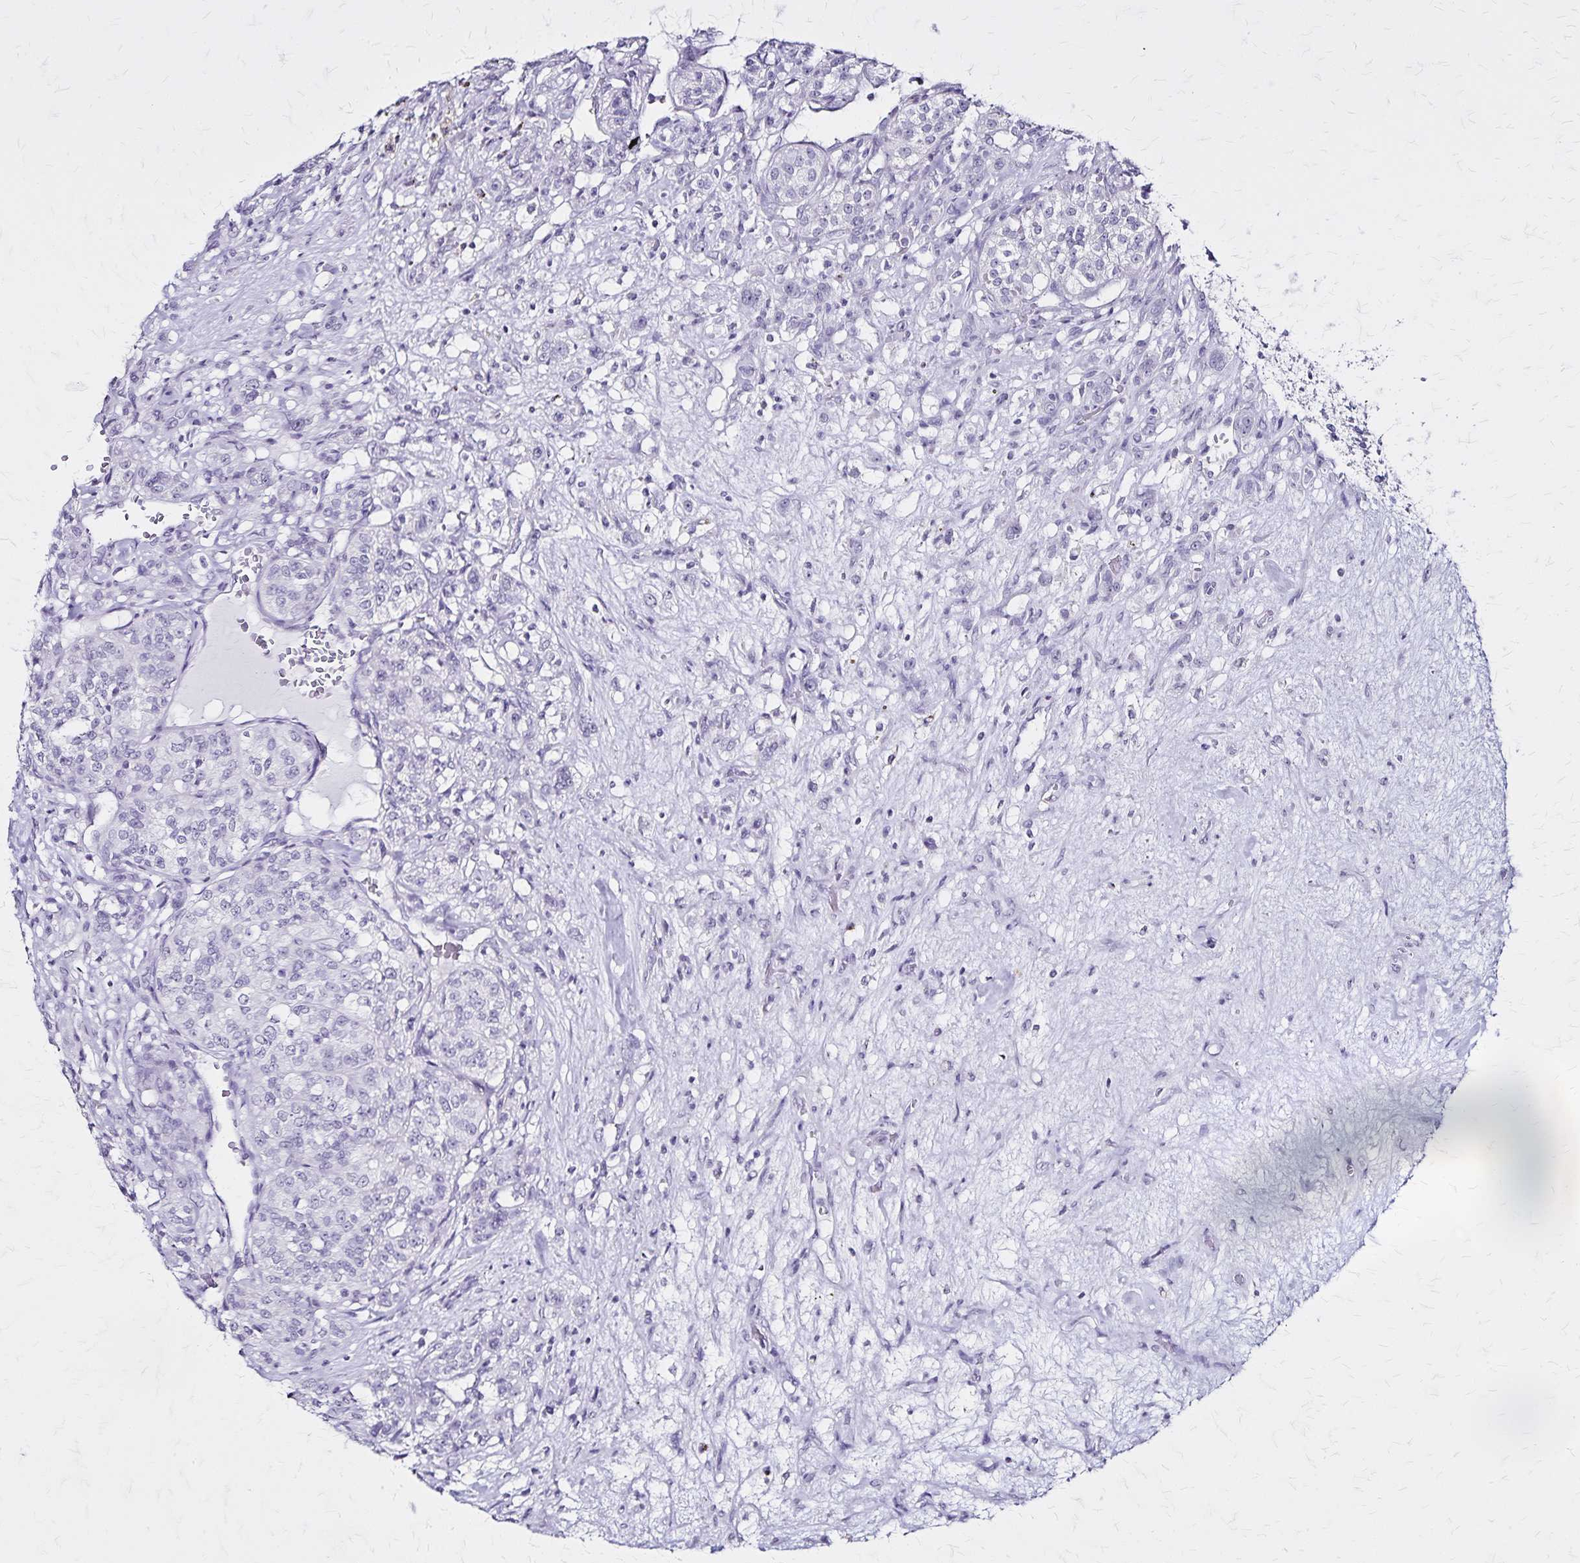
{"staining": {"intensity": "negative", "quantity": "none", "location": "none"}, "tissue": "renal cancer", "cell_type": "Tumor cells", "image_type": "cancer", "snomed": [{"axis": "morphology", "description": "Adenocarcinoma, NOS"}, {"axis": "topography", "description": "Kidney"}], "caption": "Tumor cells are negative for brown protein staining in renal cancer (adenocarcinoma).", "gene": "KRT2", "patient": {"sex": "female", "age": 63}}